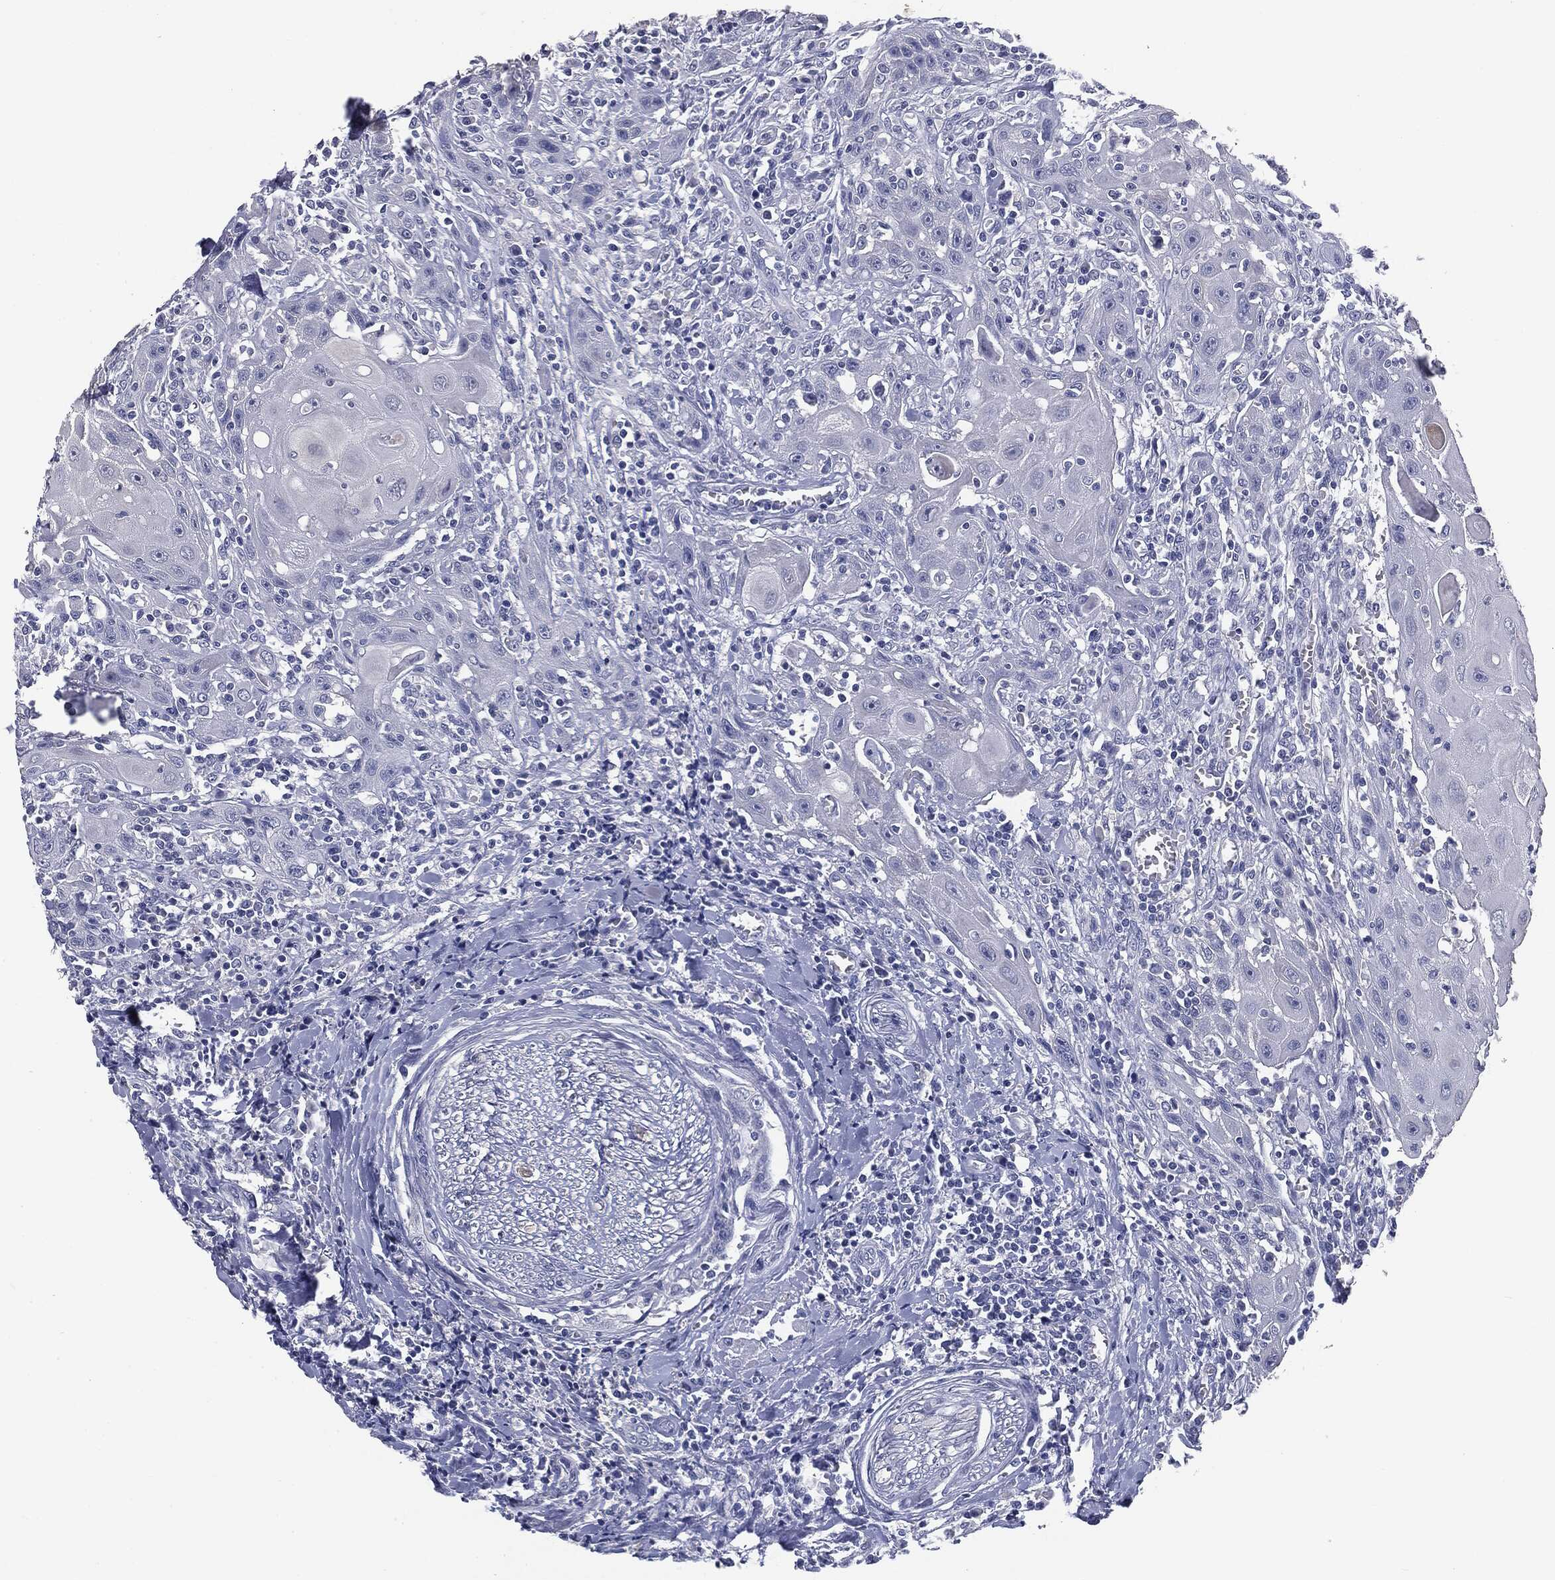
{"staining": {"intensity": "negative", "quantity": "none", "location": "none"}, "tissue": "head and neck cancer", "cell_type": "Tumor cells", "image_type": "cancer", "snomed": [{"axis": "morphology", "description": "Normal tissue, NOS"}, {"axis": "morphology", "description": "Squamous cell carcinoma, NOS"}, {"axis": "topography", "description": "Oral tissue"}, {"axis": "topography", "description": "Head-Neck"}], "caption": "Immunohistochemical staining of head and neck cancer shows no significant expression in tumor cells.", "gene": "MUC1", "patient": {"sex": "male", "age": 71}}